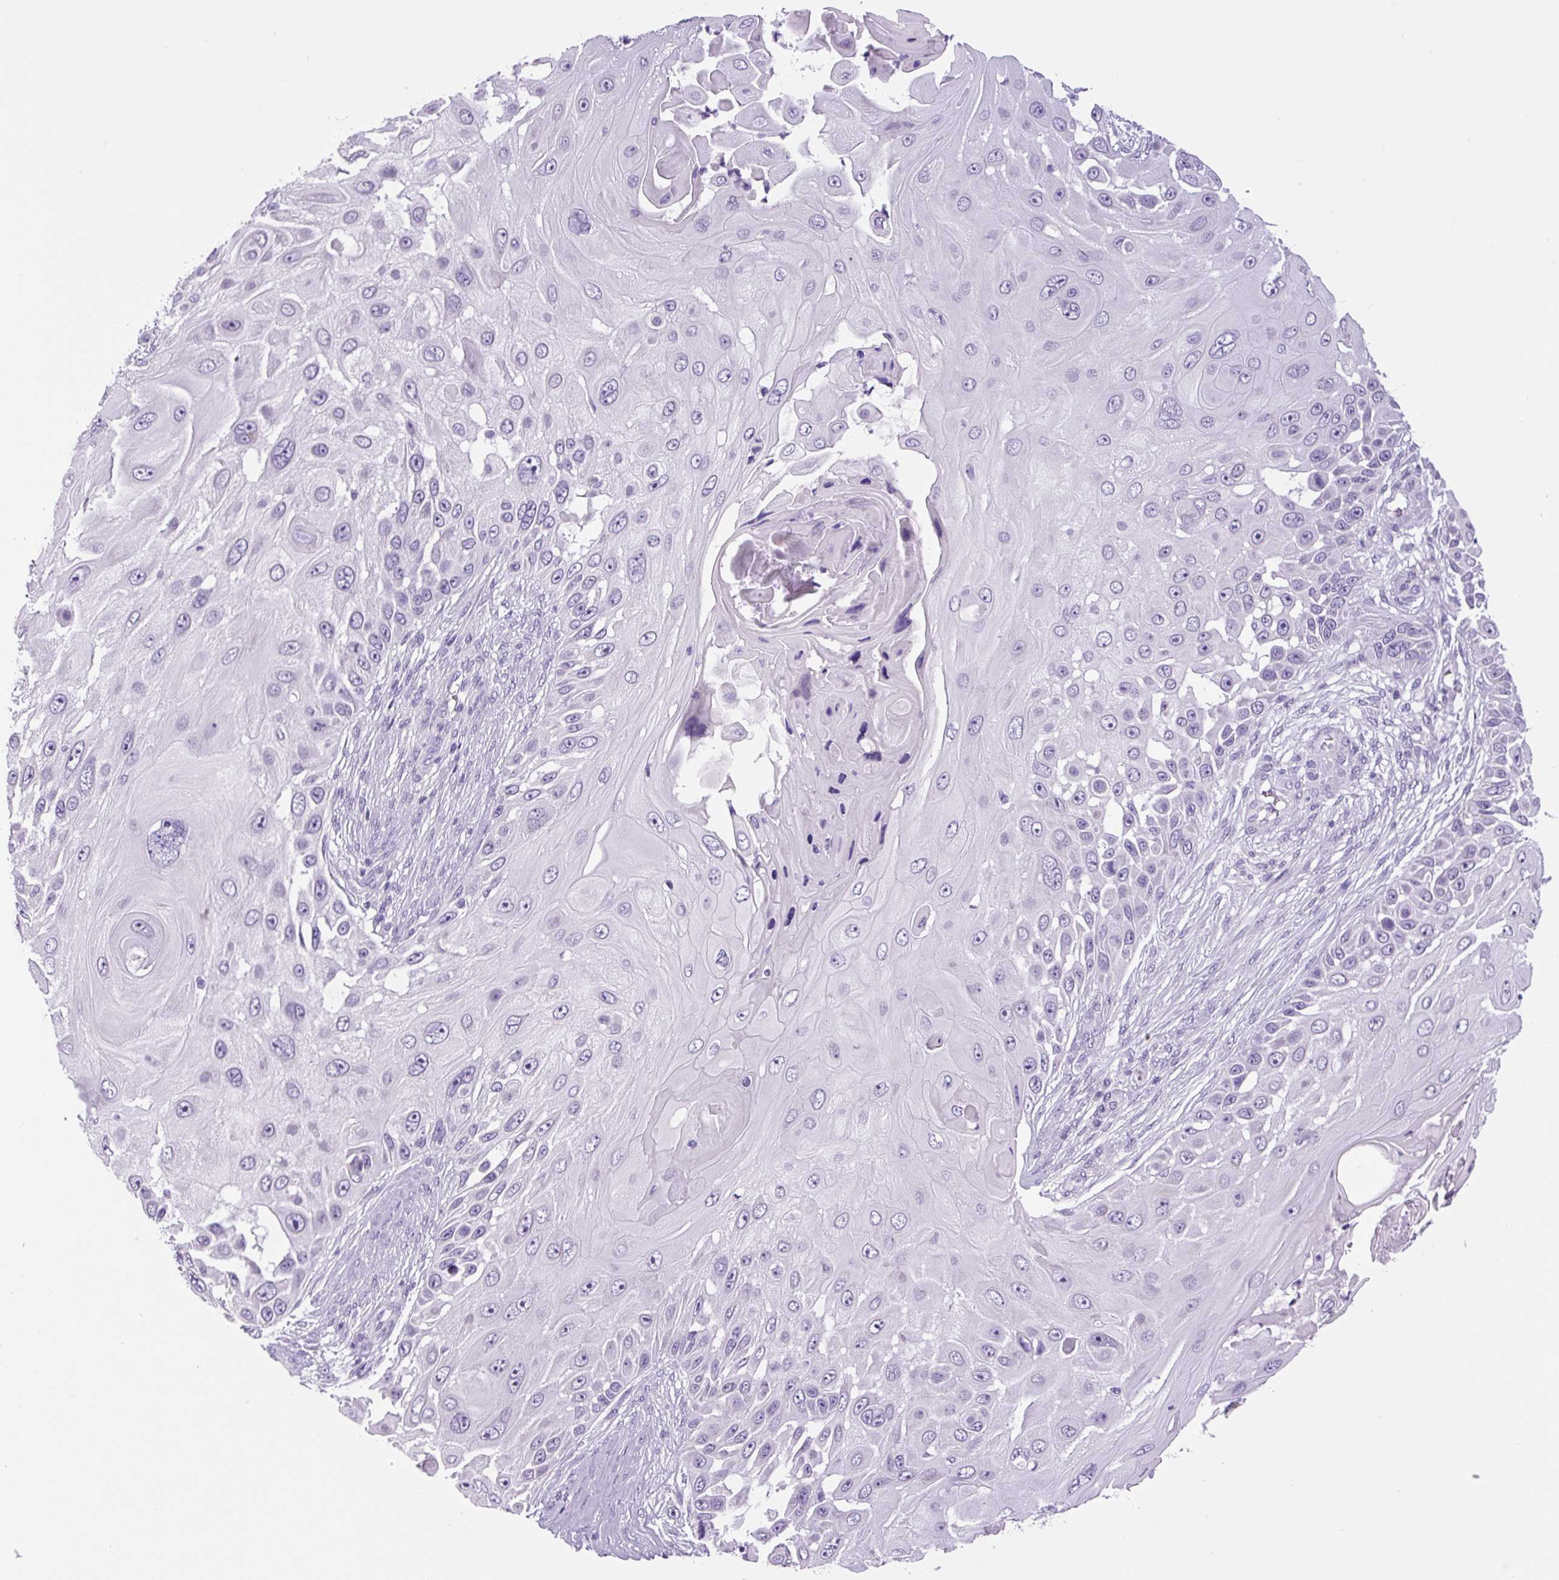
{"staining": {"intensity": "negative", "quantity": "none", "location": "none"}, "tissue": "skin cancer", "cell_type": "Tumor cells", "image_type": "cancer", "snomed": [{"axis": "morphology", "description": "Squamous cell carcinoma, NOS"}, {"axis": "topography", "description": "Skin"}], "caption": "Immunohistochemical staining of human squamous cell carcinoma (skin) displays no significant positivity in tumor cells.", "gene": "CHGA", "patient": {"sex": "female", "age": 44}}